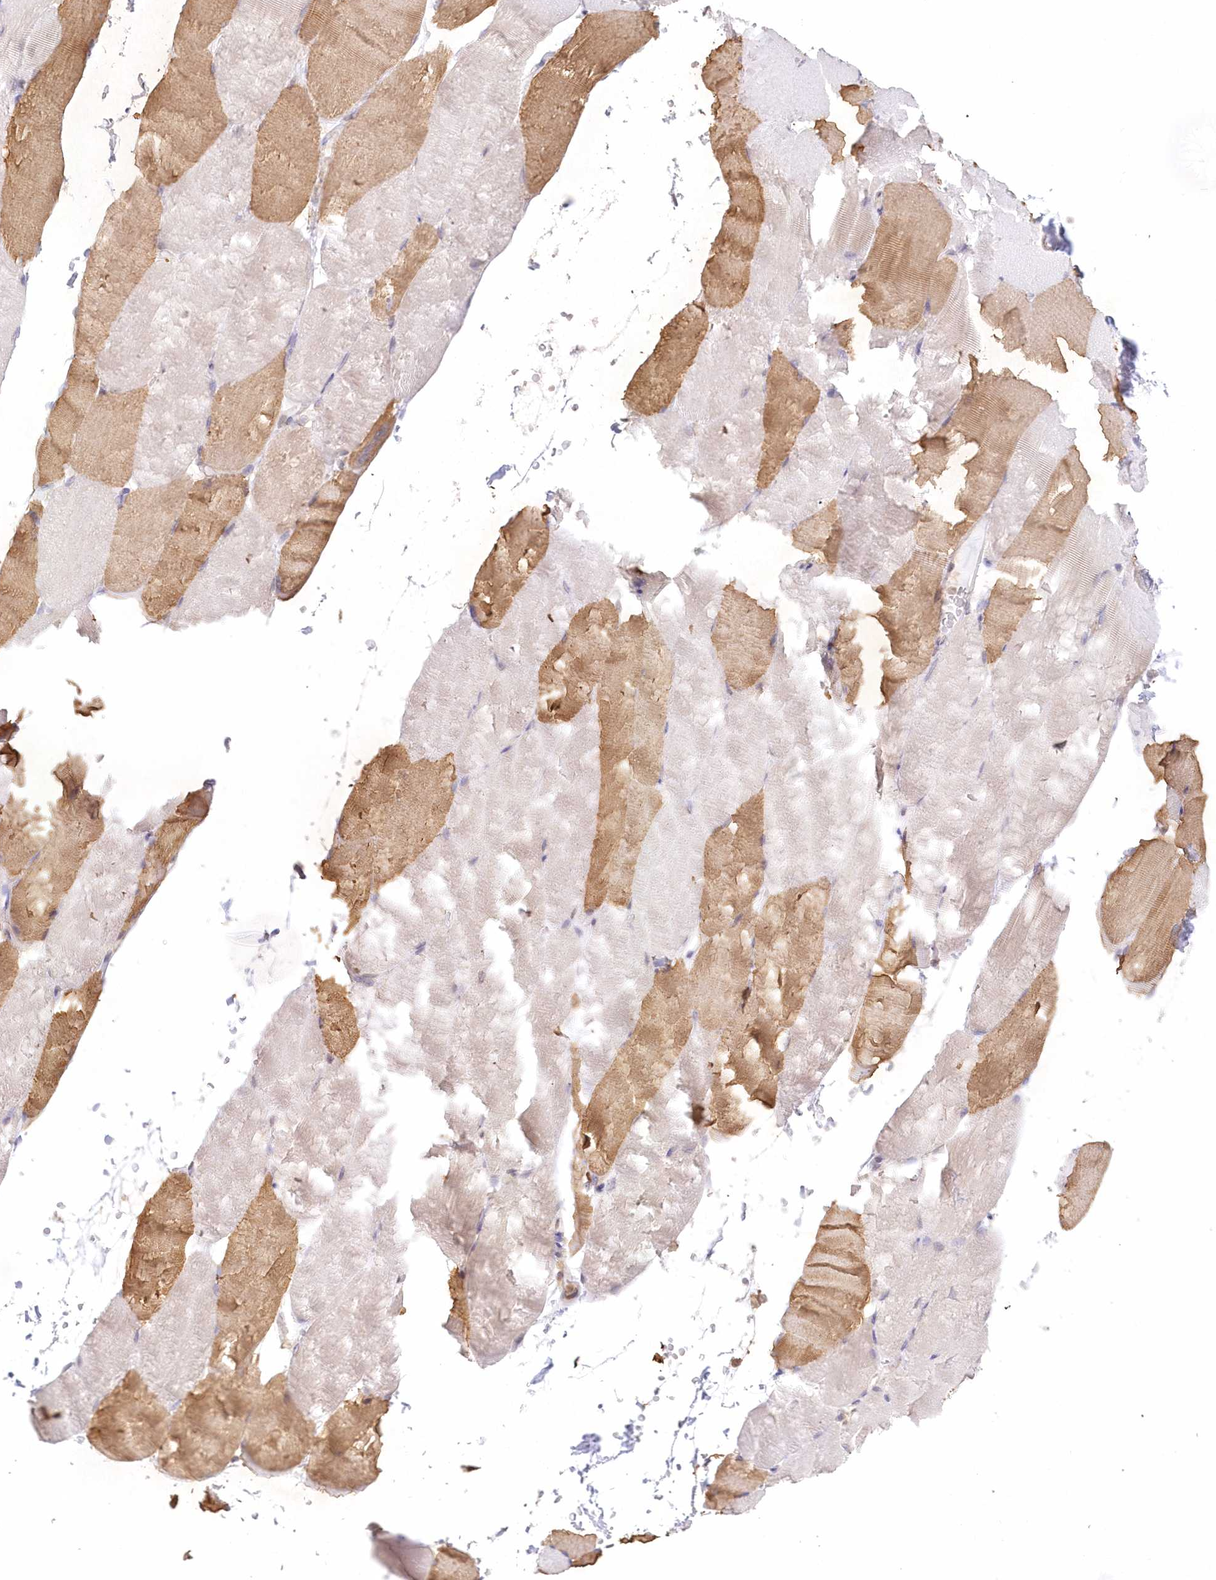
{"staining": {"intensity": "moderate", "quantity": "25%-75%", "location": "cytoplasmic/membranous"}, "tissue": "skeletal muscle", "cell_type": "Myocytes", "image_type": "normal", "snomed": [{"axis": "morphology", "description": "Normal tissue, NOS"}, {"axis": "topography", "description": "Skeletal muscle"}, {"axis": "topography", "description": "Parathyroid gland"}], "caption": "A brown stain shows moderate cytoplasmic/membranous staining of a protein in myocytes of unremarkable human skeletal muscle.", "gene": "RNPEP", "patient": {"sex": "female", "age": 37}}